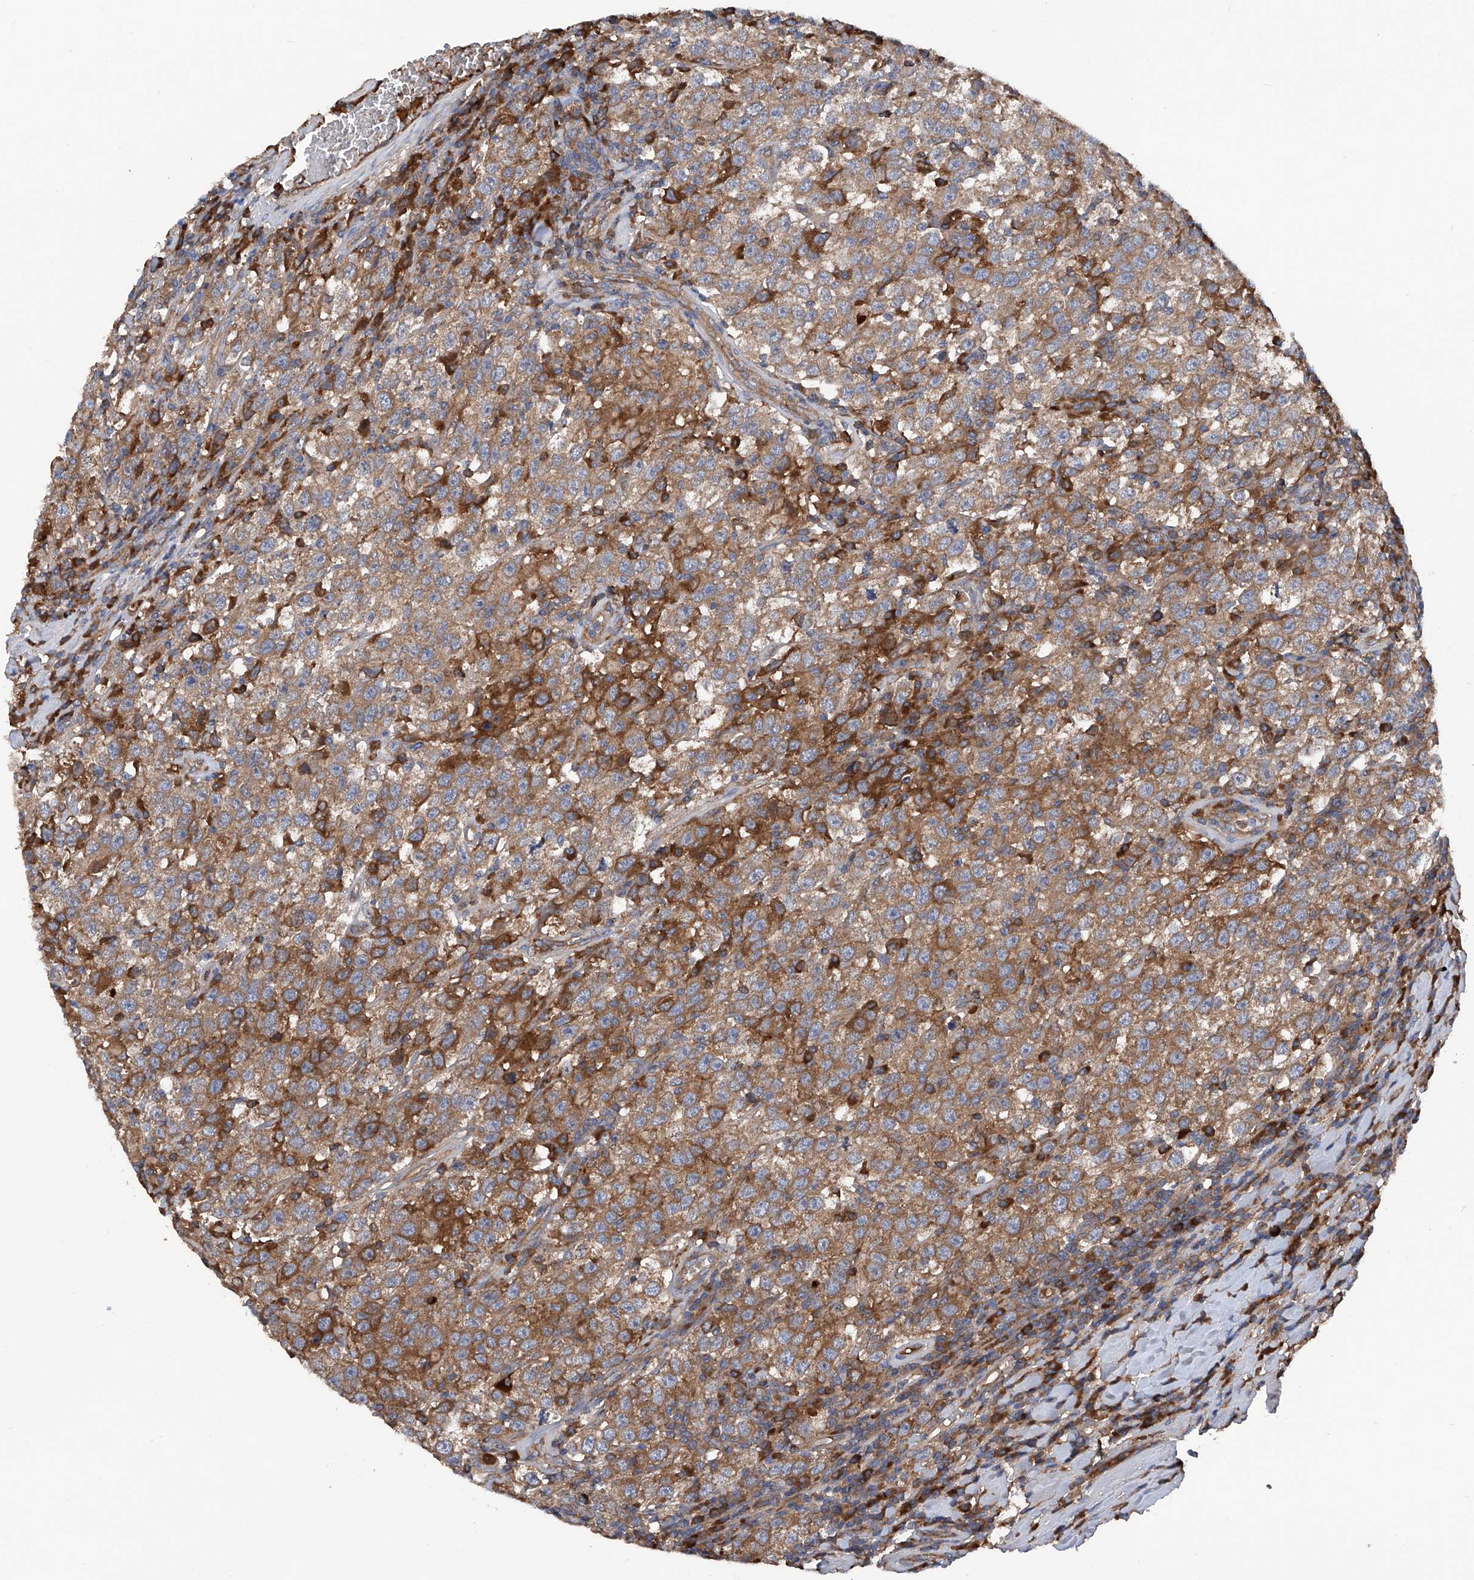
{"staining": {"intensity": "strong", "quantity": ">75%", "location": "cytoplasmic/membranous"}, "tissue": "testis cancer", "cell_type": "Tumor cells", "image_type": "cancer", "snomed": [{"axis": "morphology", "description": "Seminoma, NOS"}, {"axis": "topography", "description": "Testis"}], "caption": "There is high levels of strong cytoplasmic/membranous positivity in tumor cells of testis seminoma, as demonstrated by immunohistochemical staining (brown color).", "gene": "ASCC3", "patient": {"sex": "male", "age": 41}}